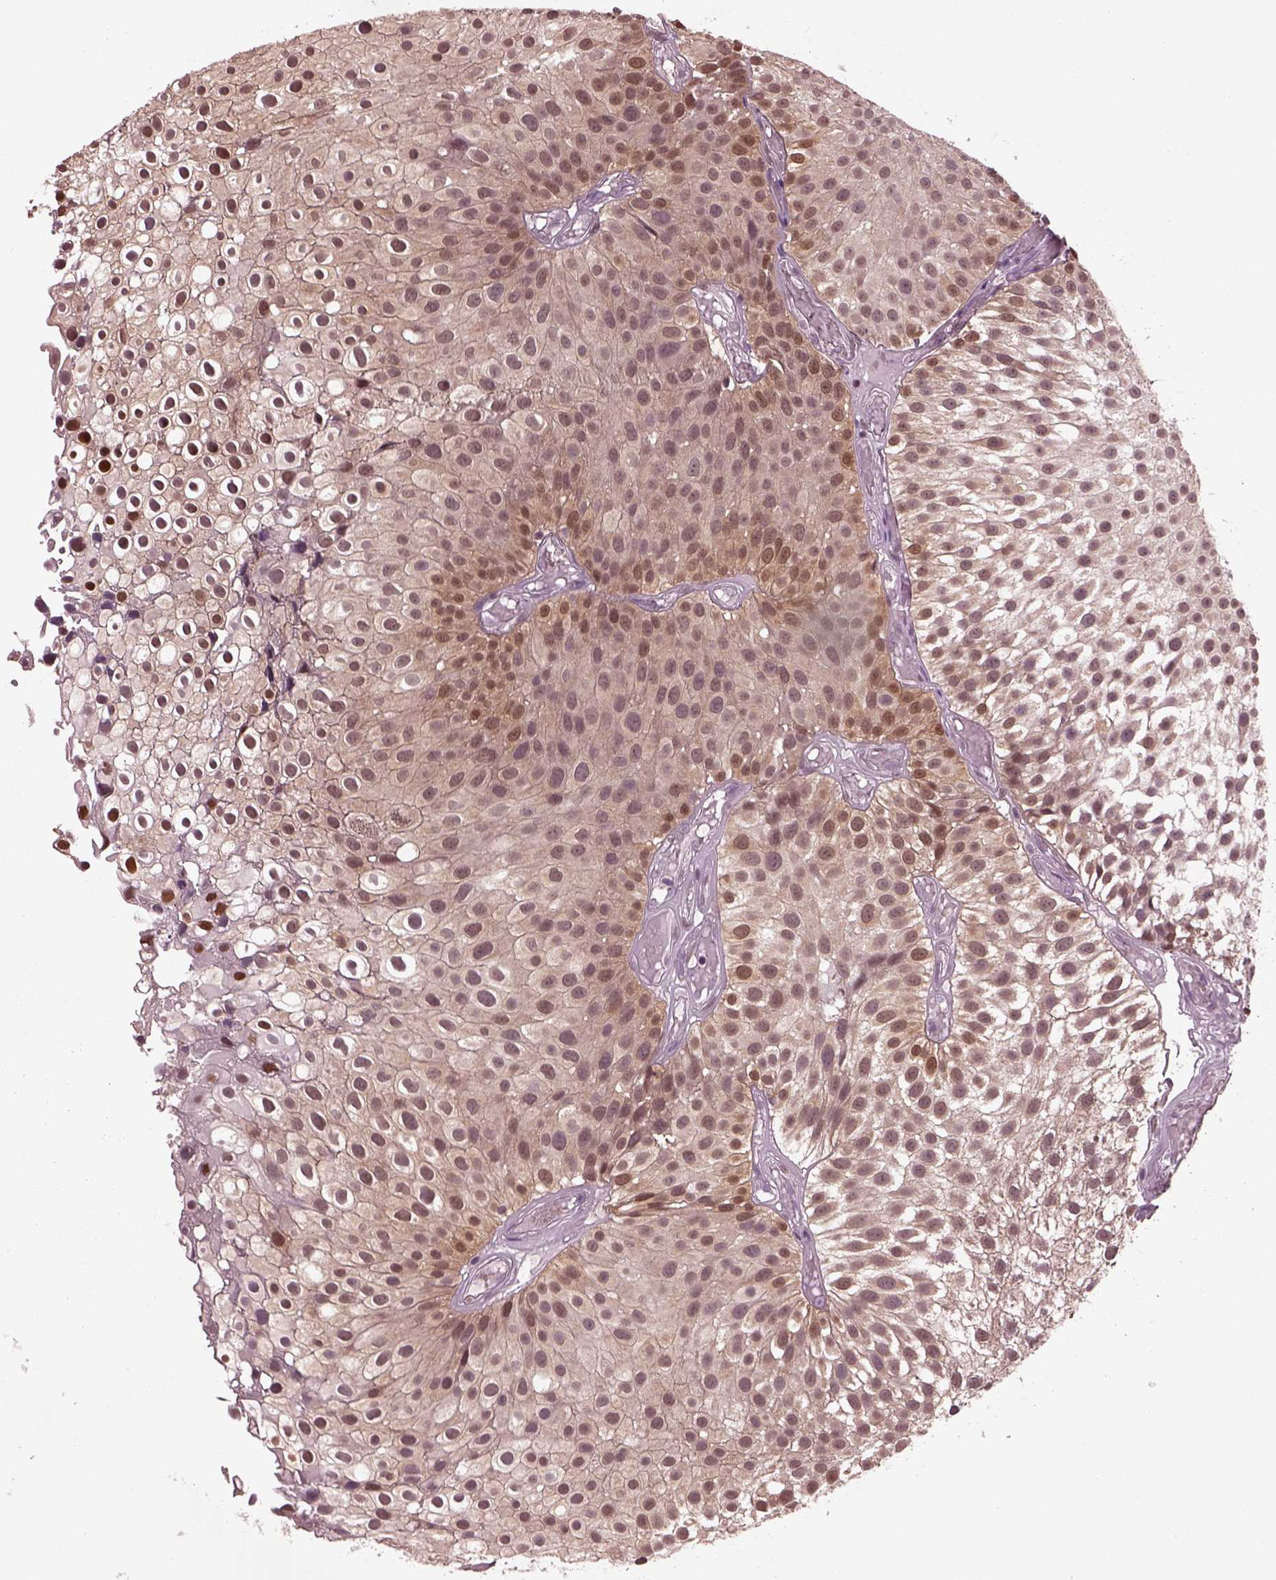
{"staining": {"intensity": "moderate", "quantity": ">75%", "location": "cytoplasmic/membranous"}, "tissue": "urothelial cancer", "cell_type": "Tumor cells", "image_type": "cancer", "snomed": [{"axis": "morphology", "description": "Urothelial carcinoma, Low grade"}, {"axis": "topography", "description": "Urinary bladder"}], "caption": "Brown immunohistochemical staining in low-grade urothelial carcinoma demonstrates moderate cytoplasmic/membranous expression in approximately >75% of tumor cells.", "gene": "SRI", "patient": {"sex": "male", "age": 79}}